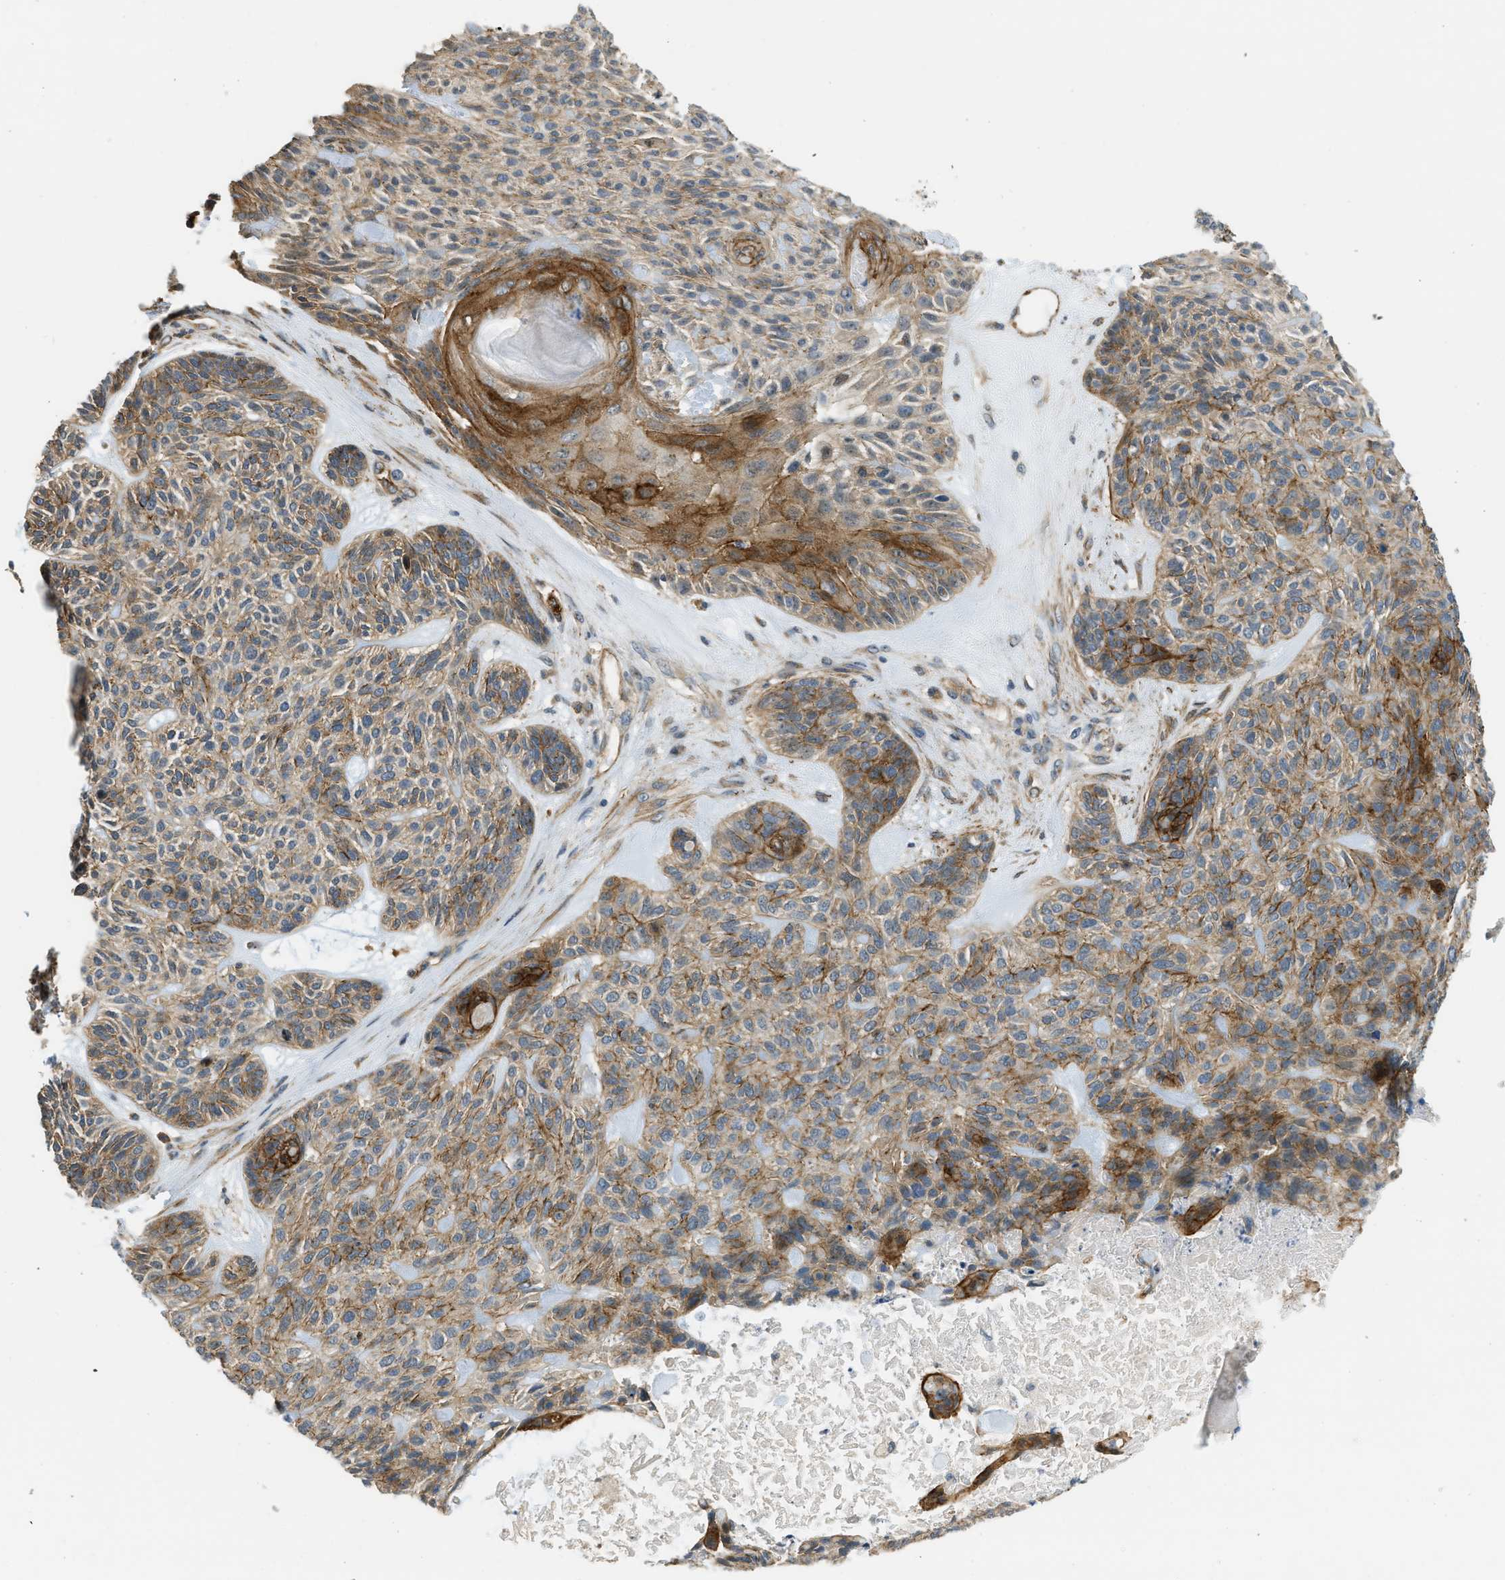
{"staining": {"intensity": "moderate", "quantity": ">75%", "location": "cytoplasmic/membranous"}, "tissue": "skin cancer", "cell_type": "Tumor cells", "image_type": "cancer", "snomed": [{"axis": "morphology", "description": "Basal cell carcinoma"}, {"axis": "topography", "description": "Skin"}], "caption": "Skin cancer tissue displays moderate cytoplasmic/membranous staining in approximately >75% of tumor cells", "gene": "KIAA1671", "patient": {"sex": "male", "age": 55}}